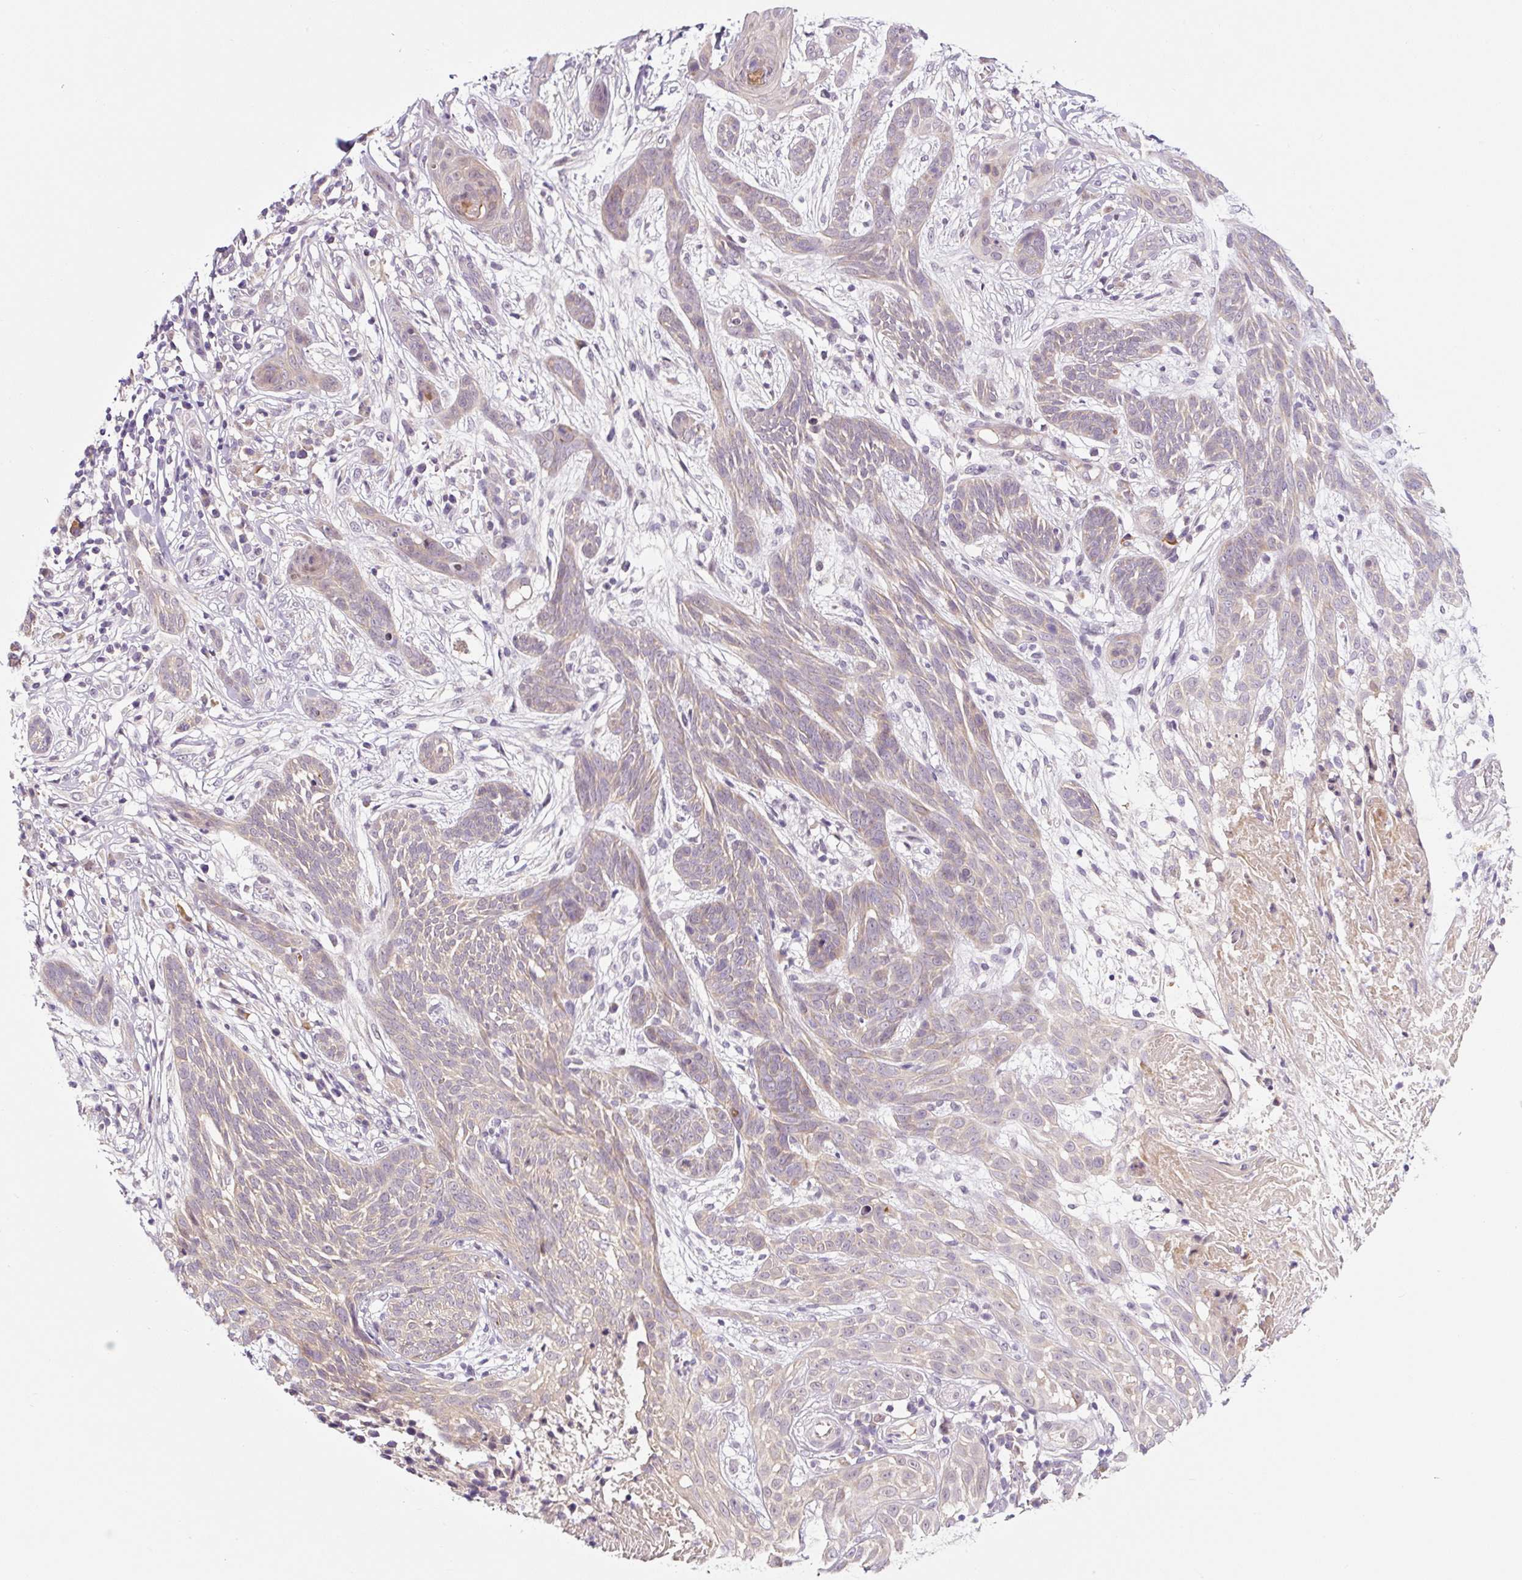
{"staining": {"intensity": "weak", "quantity": "<25%", "location": "cytoplasmic/membranous"}, "tissue": "skin cancer", "cell_type": "Tumor cells", "image_type": "cancer", "snomed": [{"axis": "morphology", "description": "Basal cell carcinoma"}, {"axis": "topography", "description": "Skin"}, {"axis": "topography", "description": "Skin, foot"}], "caption": "This is a histopathology image of immunohistochemistry staining of skin cancer (basal cell carcinoma), which shows no staining in tumor cells.", "gene": "PRKAA2", "patient": {"sex": "female", "age": 86}}